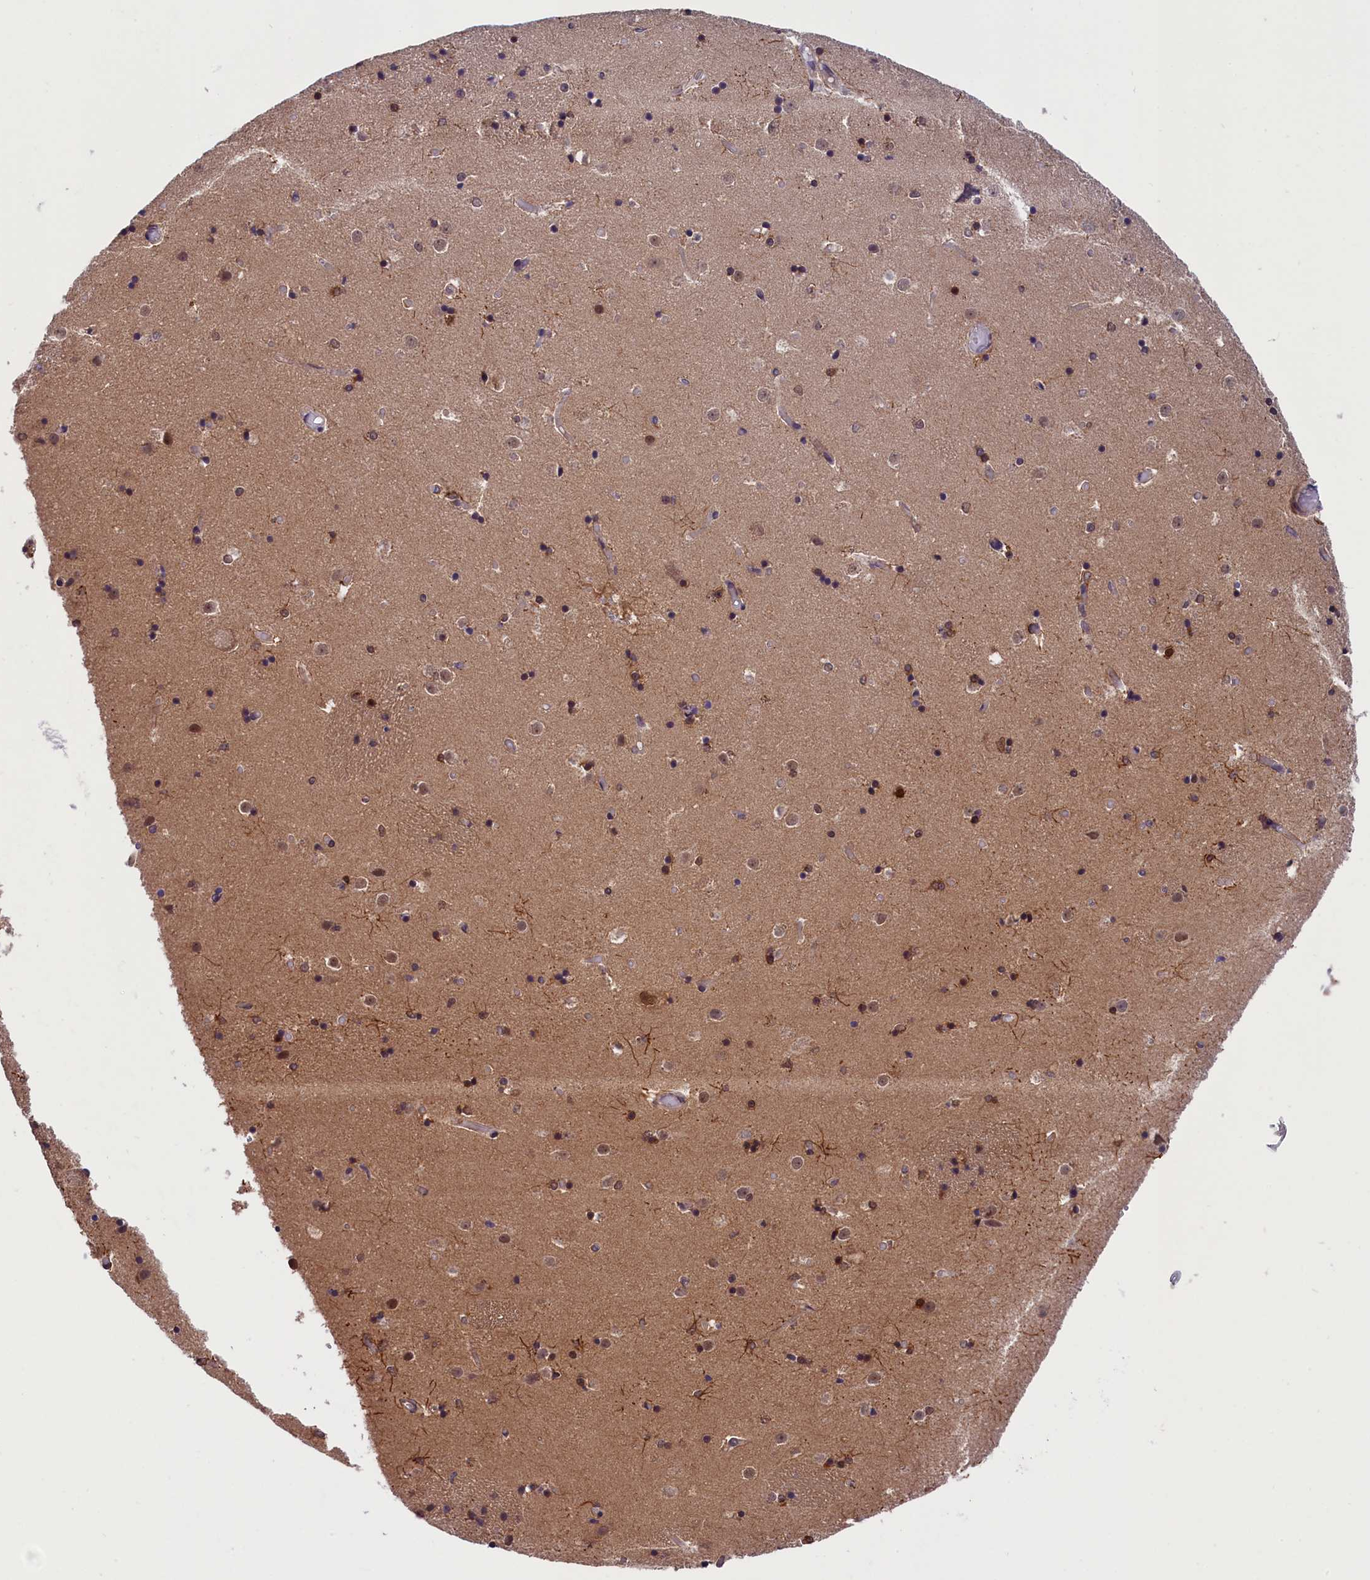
{"staining": {"intensity": "weak", "quantity": "<25%", "location": "cytoplasmic/membranous"}, "tissue": "caudate", "cell_type": "Glial cells", "image_type": "normal", "snomed": [{"axis": "morphology", "description": "Normal tissue, NOS"}, {"axis": "topography", "description": "Lateral ventricle wall"}], "caption": "High power microscopy image of an immunohistochemistry micrograph of unremarkable caudate, revealing no significant expression in glial cells.", "gene": "TBCB", "patient": {"sex": "female", "age": 52}}